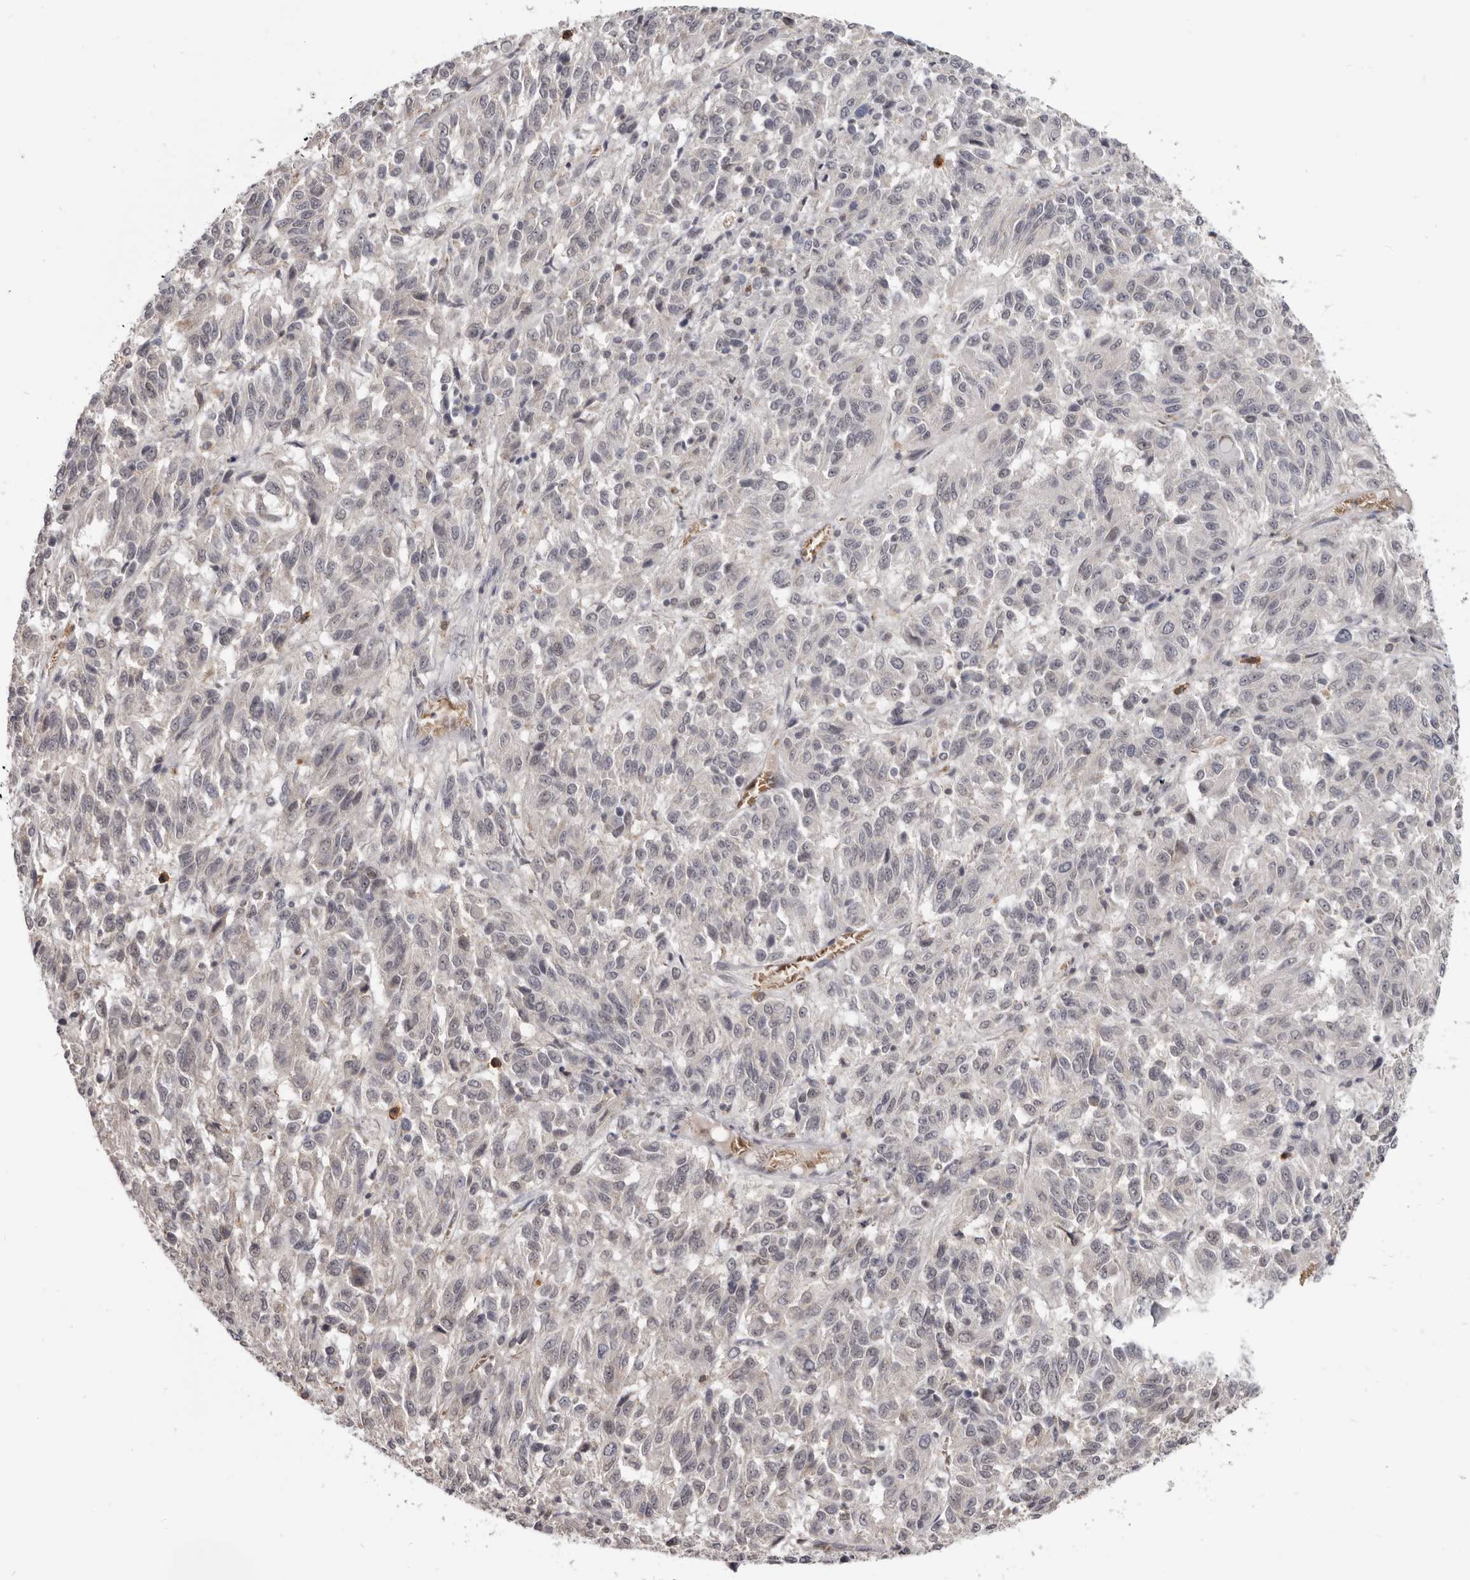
{"staining": {"intensity": "negative", "quantity": "none", "location": "none"}, "tissue": "melanoma", "cell_type": "Tumor cells", "image_type": "cancer", "snomed": [{"axis": "morphology", "description": "Malignant melanoma, Metastatic site"}, {"axis": "topography", "description": "Lung"}], "caption": "Immunohistochemistry micrograph of human melanoma stained for a protein (brown), which exhibits no staining in tumor cells. (DAB immunohistochemistry visualized using brightfield microscopy, high magnification).", "gene": "CGN", "patient": {"sex": "male", "age": 64}}